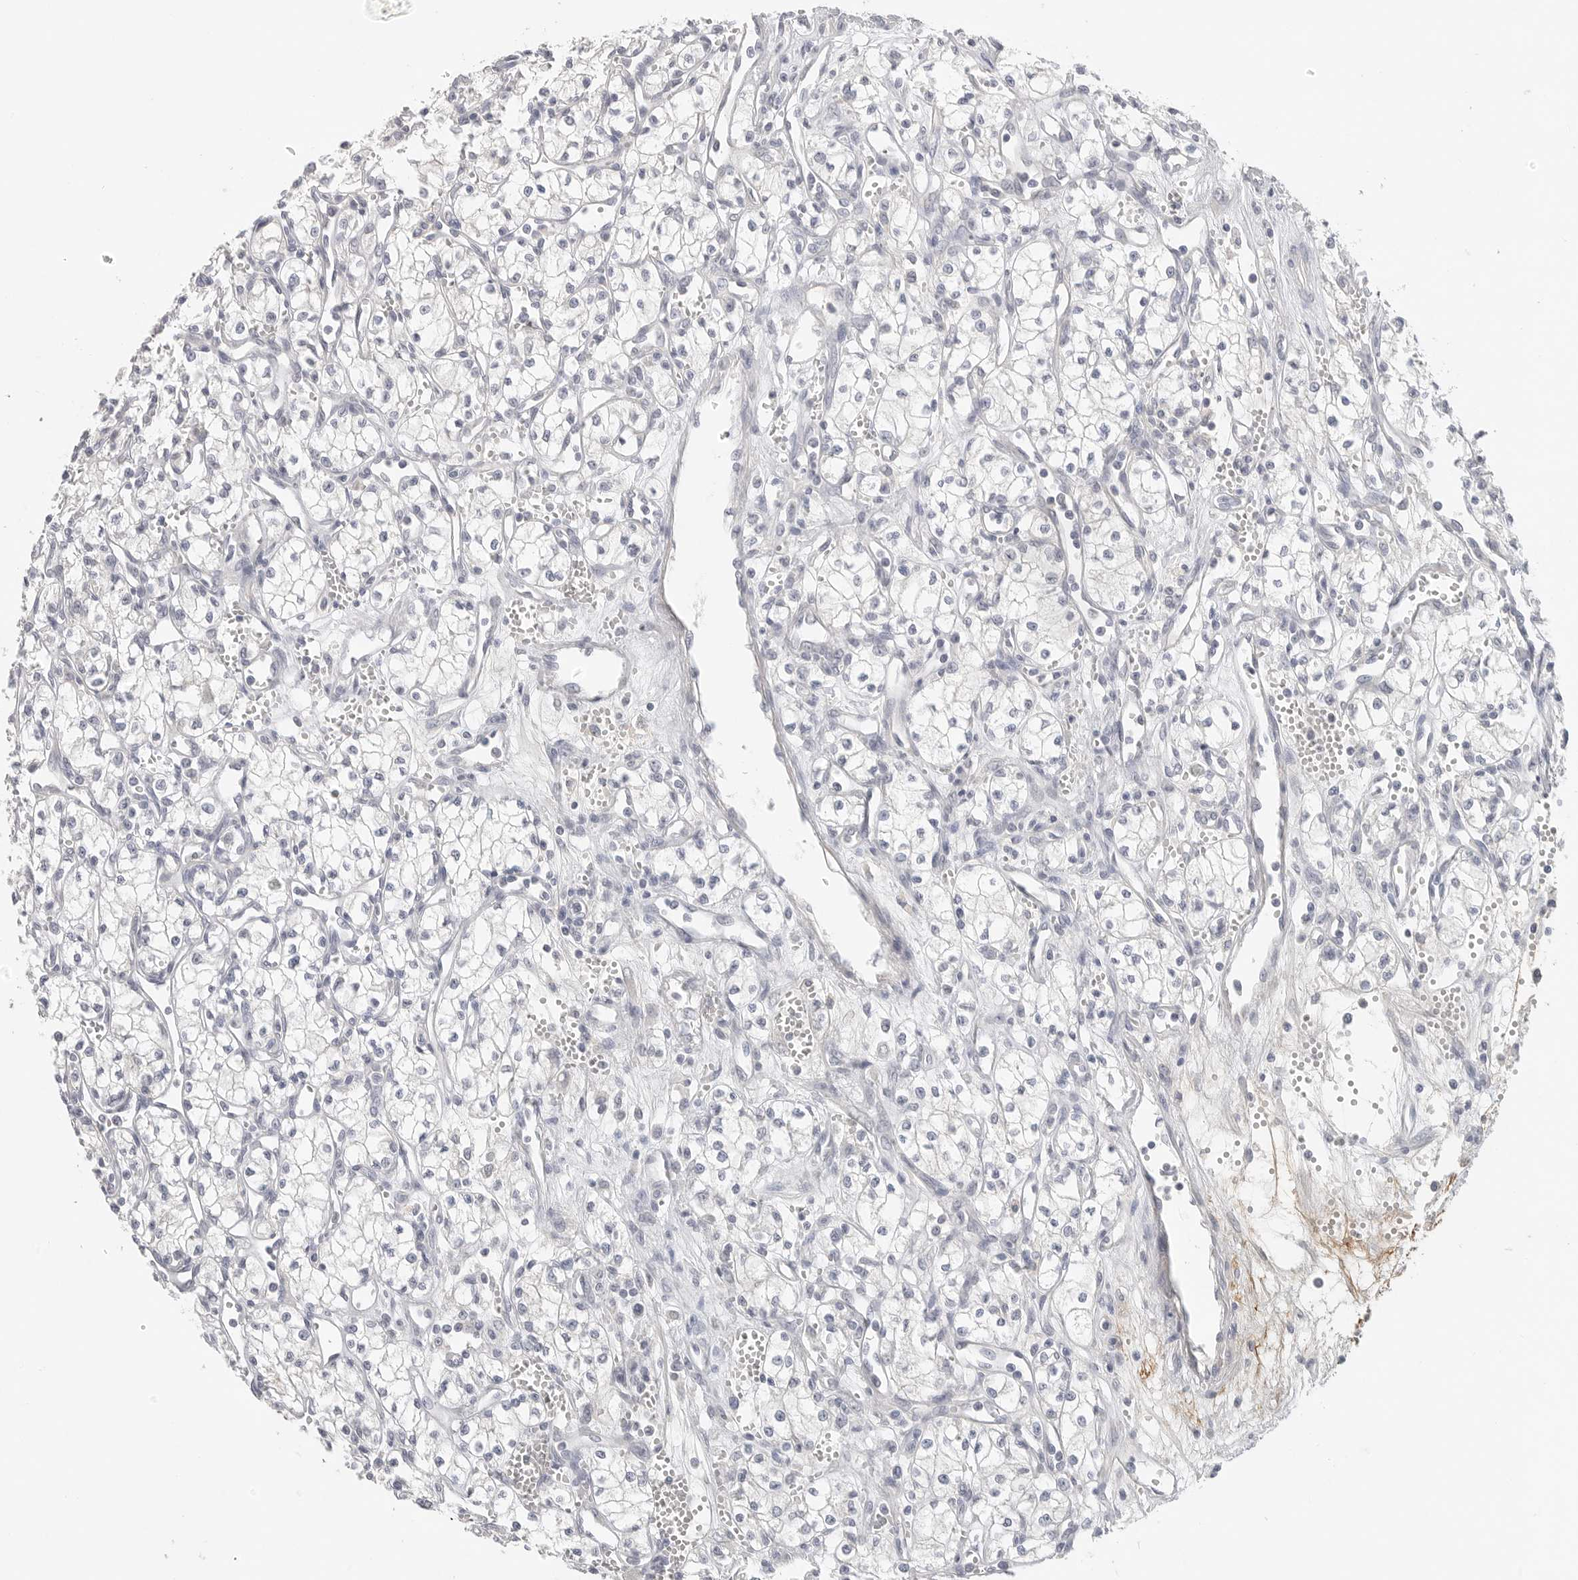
{"staining": {"intensity": "negative", "quantity": "none", "location": "none"}, "tissue": "renal cancer", "cell_type": "Tumor cells", "image_type": "cancer", "snomed": [{"axis": "morphology", "description": "Adenocarcinoma, NOS"}, {"axis": "topography", "description": "Kidney"}], "caption": "A photomicrograph of human adenocarcinoma (renal) is negative for staining in tumor cells. The staining is performed using DAB (3,3'-diaminobenzidine) brown chromogen with nuclei counter-stained in using hematoxylin.", "gene": "FBN2", "patient": {"sex": "male", "age": 59}}